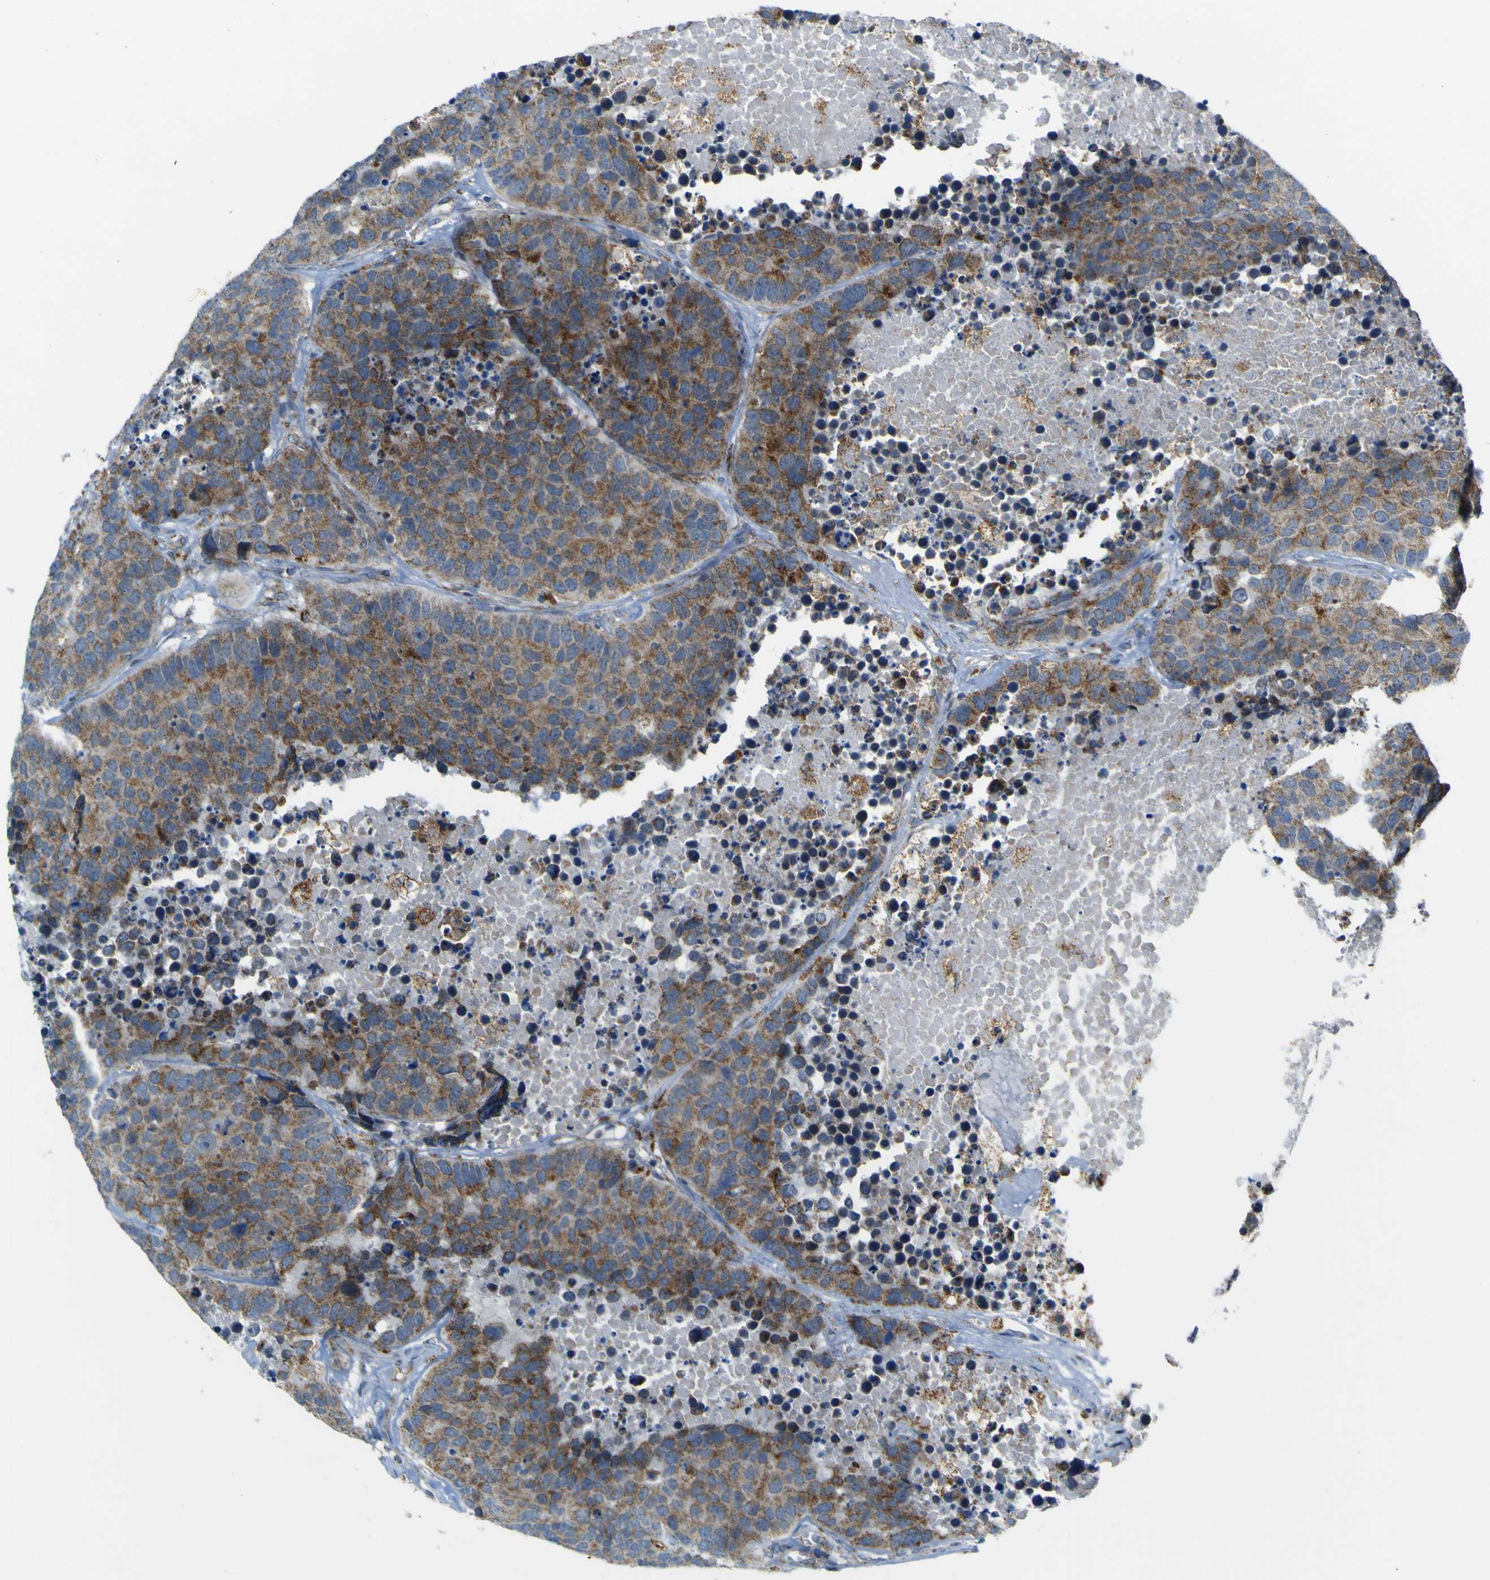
{"staining": {"intensity": "moderate", "quantity": ">75%", "location": "cytoplasmic/membranous"}, "tissue": "carcinoid", "cell_type": "Tumor cells", "image_type": "cancer", "snomed": [{"axis": "morphology", "description": "Carcinoid, malignant, NOS"}, {"axis": "topography", "description": "Lung"}], "caption": "Protein staining shows moderate cytoplasmic/membranous staining in approximately >75% of tumor cells in malignant carcinoid.", "gene": "ACBD5", "patient": {"sex": "male", "age": 60}}